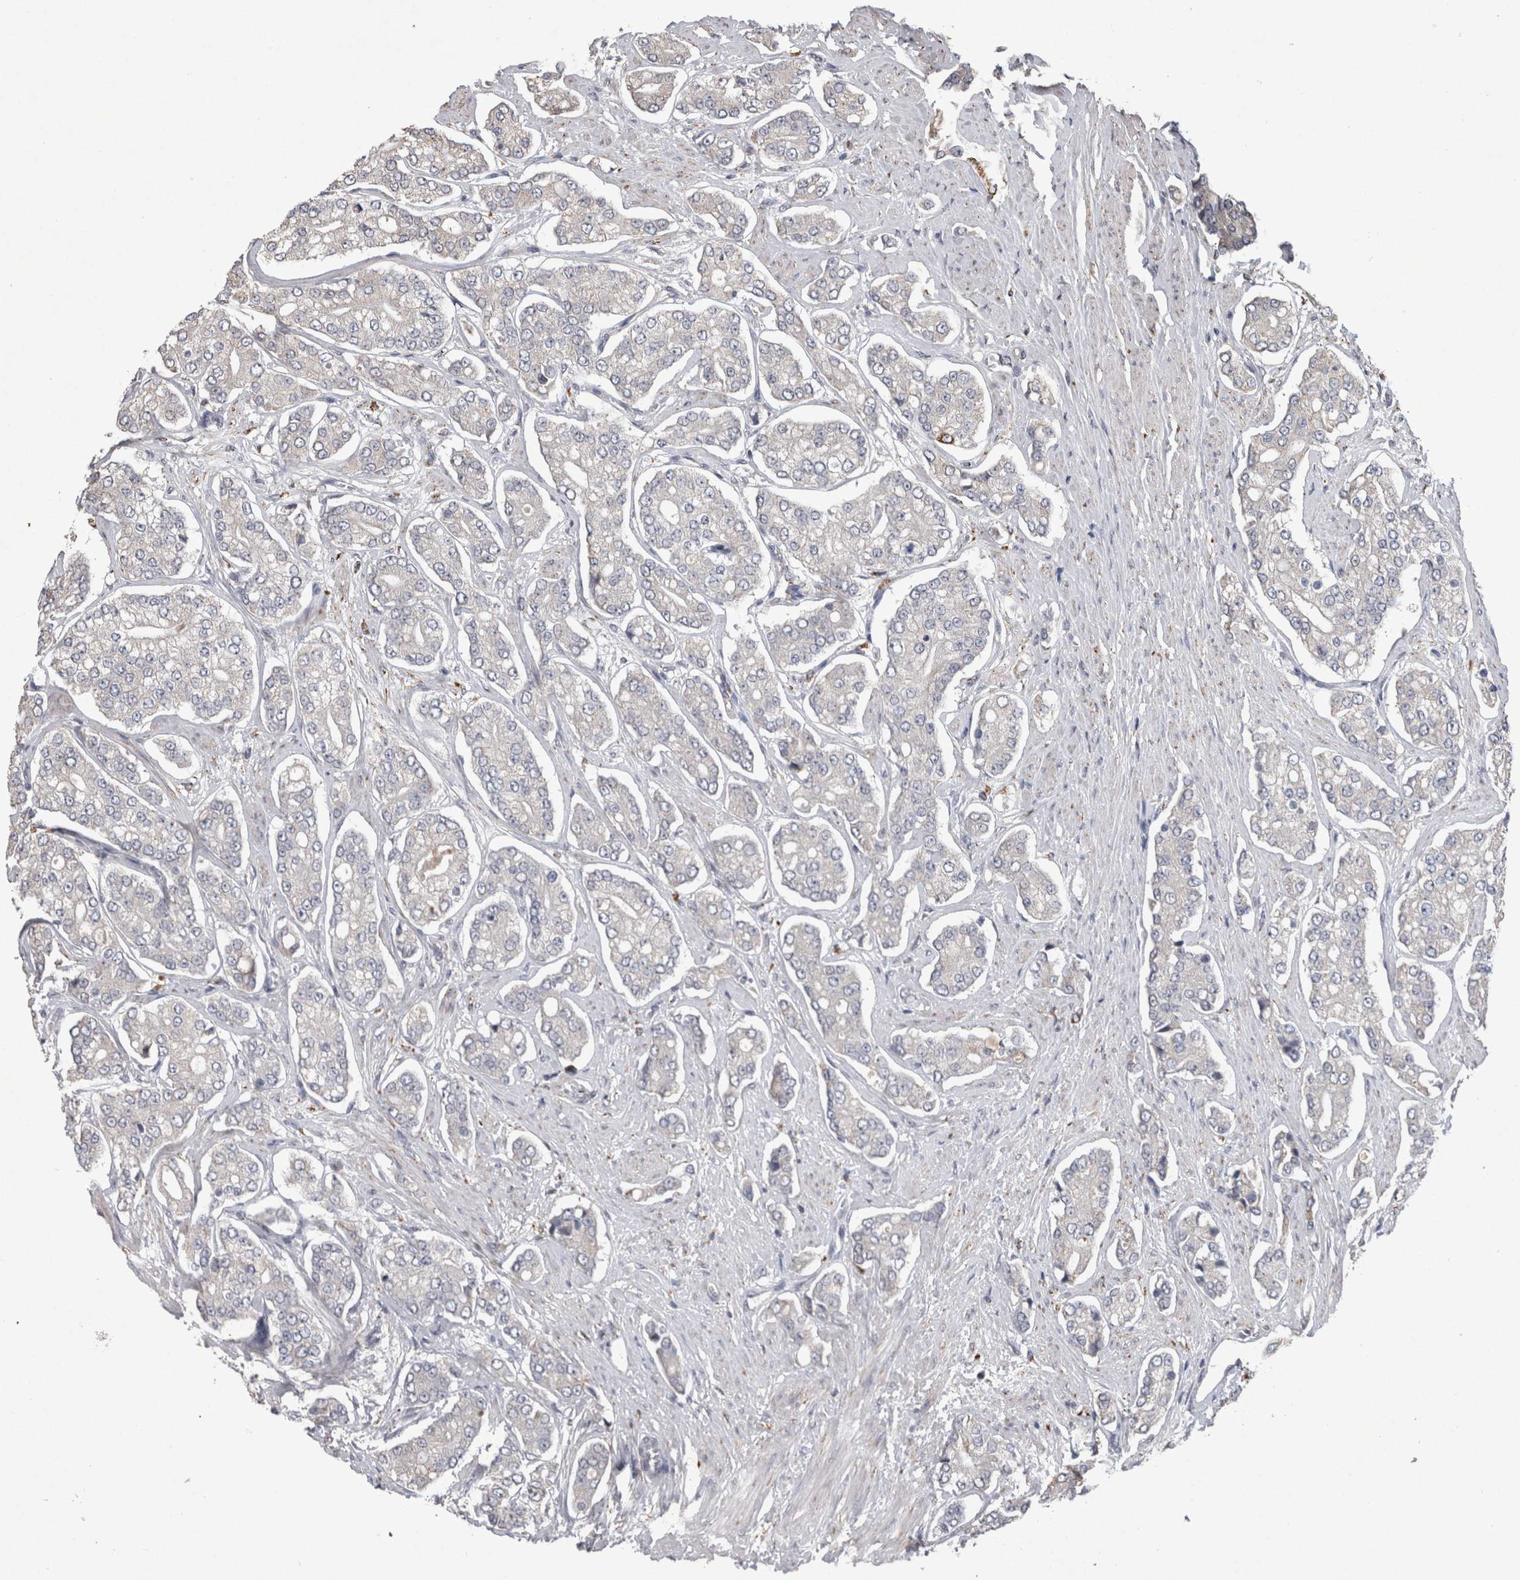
{"staining": {"intensity": "weak", "quantity": "<25%", "location": "cytoplasmic/membranous"}, "tissue": "prostate cancer", "cell_type": "Tumor cells", "image_type": "cancer", "snomed": [{"axis": "morphology", "description": "Adenocarcinoma, High grade"}, {"axis": "topography", "description": "Prostate"}], "caption": "Immunohistochemistry (IHC) histopathology image of neoplastic tissue: human prostate cancer (adenocarcinoma (high-grade)) stained with DAB (3,3'-diaminobenzidine) shows no significant protein positivity in tumor cells.", "gene": "DKK3", "patient": {"sex": "male", "age": 71}}